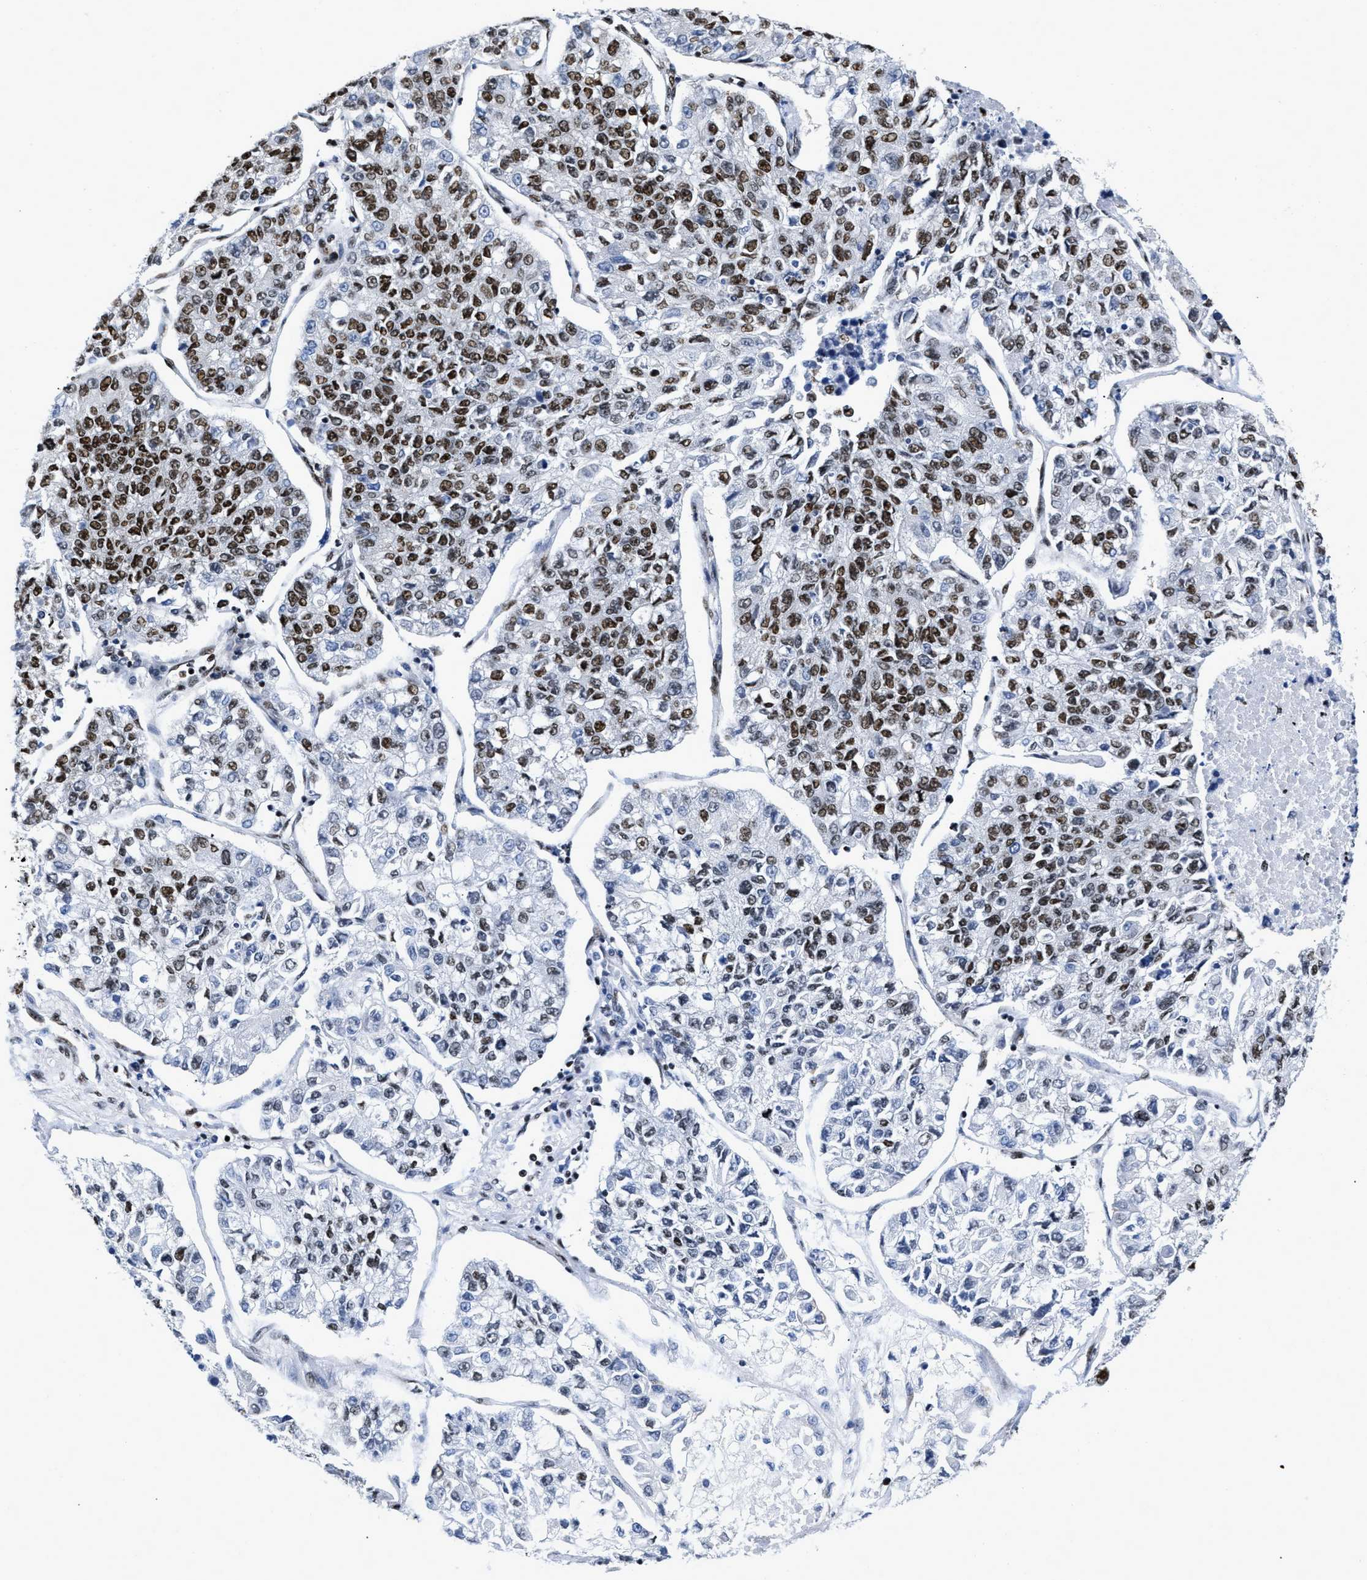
{"staining": {"intensity": "strong", "quantity": "25%-75%", "location": "nuclear"}, "tissue": "lung cancer", "cell_type": "Tumor cells", "image_type": "cancer", "snomed": [{"axis": "morphology", "description": "Adenocarcinoma, NOS"}, {"axis": "topography", "description": "Lung"}], "caption": "Human lung adenocarcinoma stained for a protein (brown) exhibits strong nuclear positive expression in approximately 25%-75% of tumor cells.", "gene": "CREB1", "patient": {"sex": "male", "age": 49}}